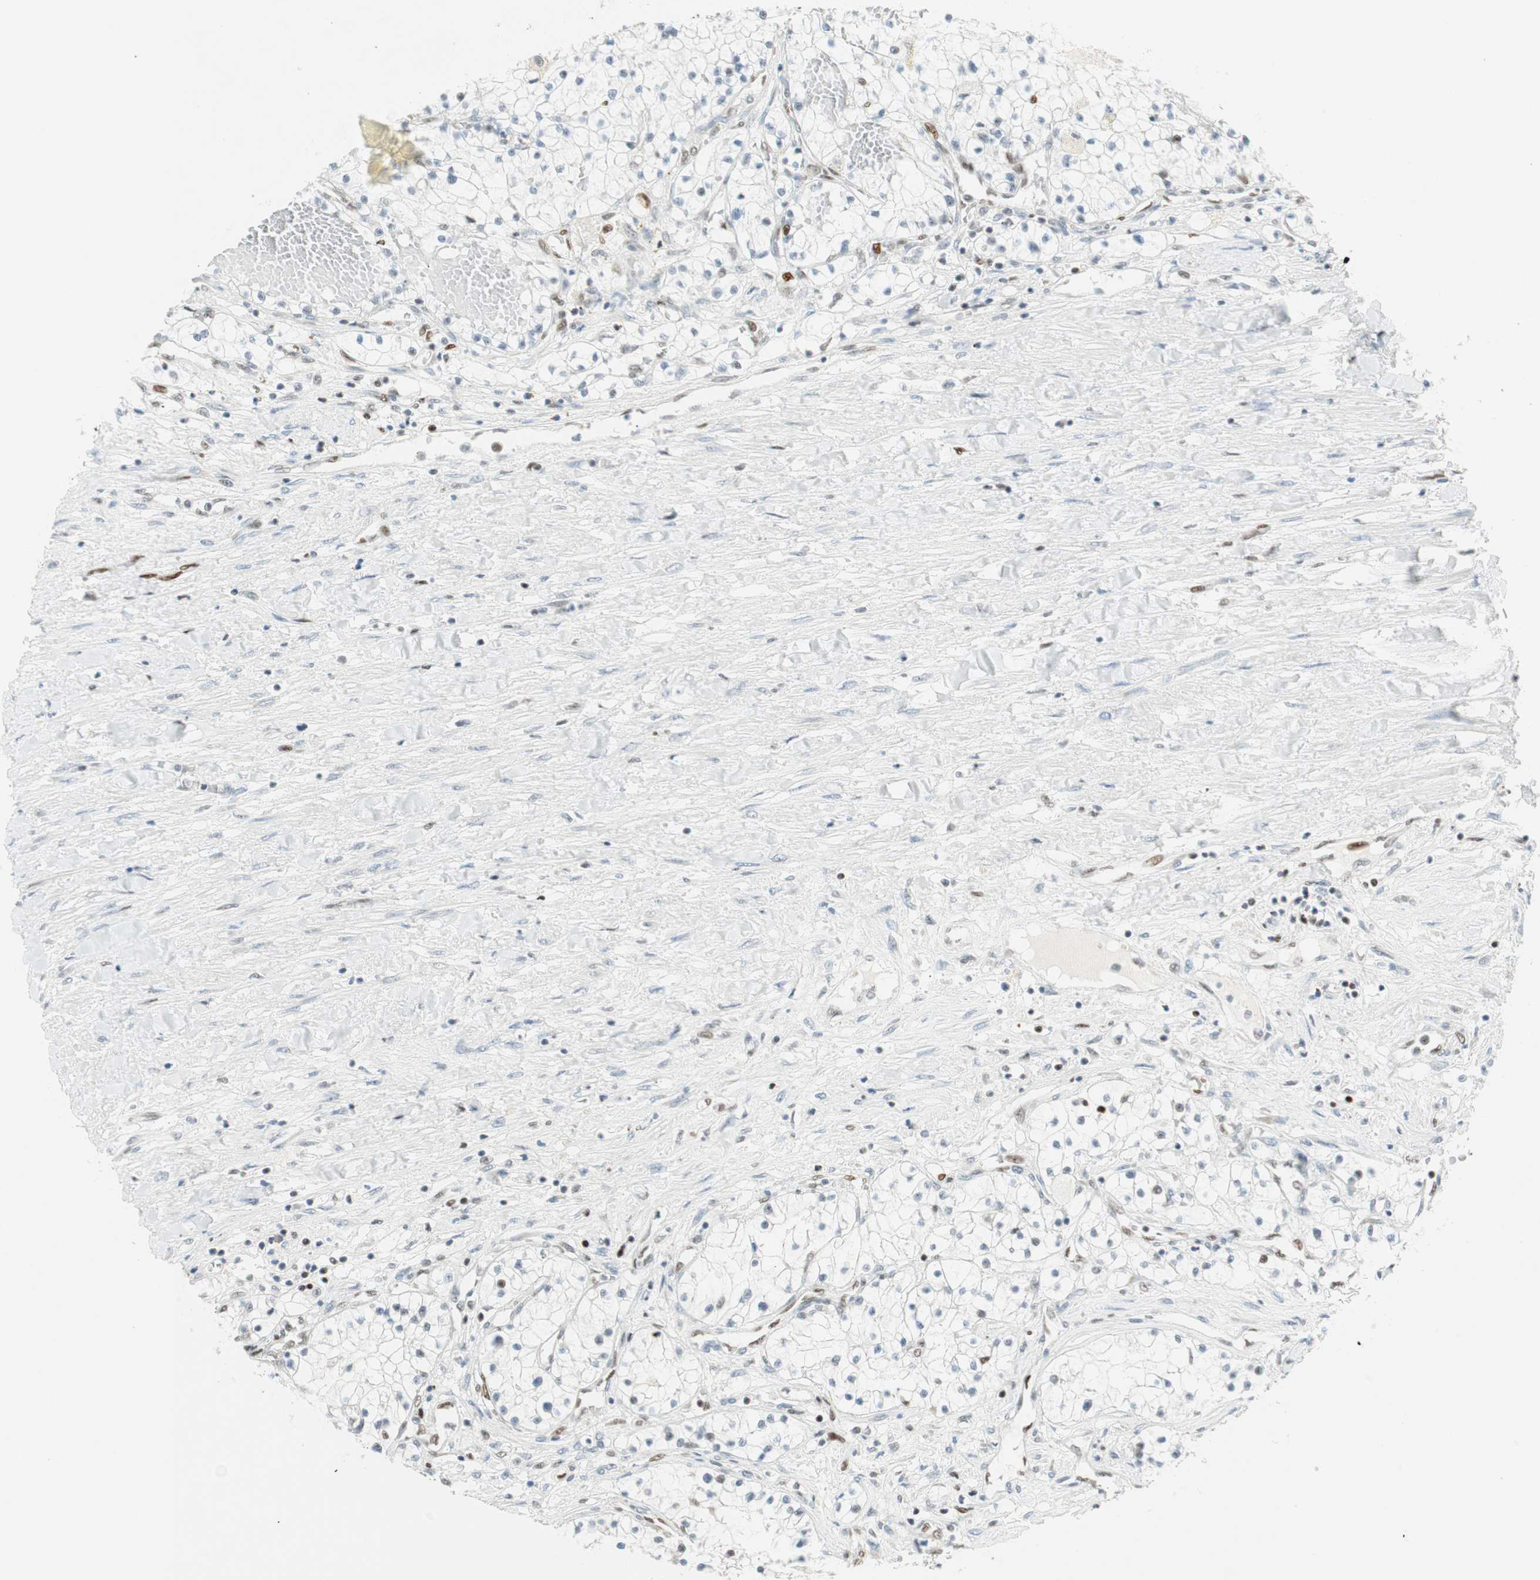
{"staining": {"intensity": "negative", "quantity": "none", "location": "none"}, "tissue": "renal cancer", "cell_type": "Tumor cells", "image_type": "cancer", "snomed": [{"axis": "morphology", "description": "Adenocarcinoma, NOS"}, {"axis": "topography", "description": "Kidney"}], "caption": "This is an IHC photomicrograph of human adenocarcinoma (renal). There is no positivity in tumor cells.", "gene": "MSX2", "patient": {"sex": "male", "age": 68}}